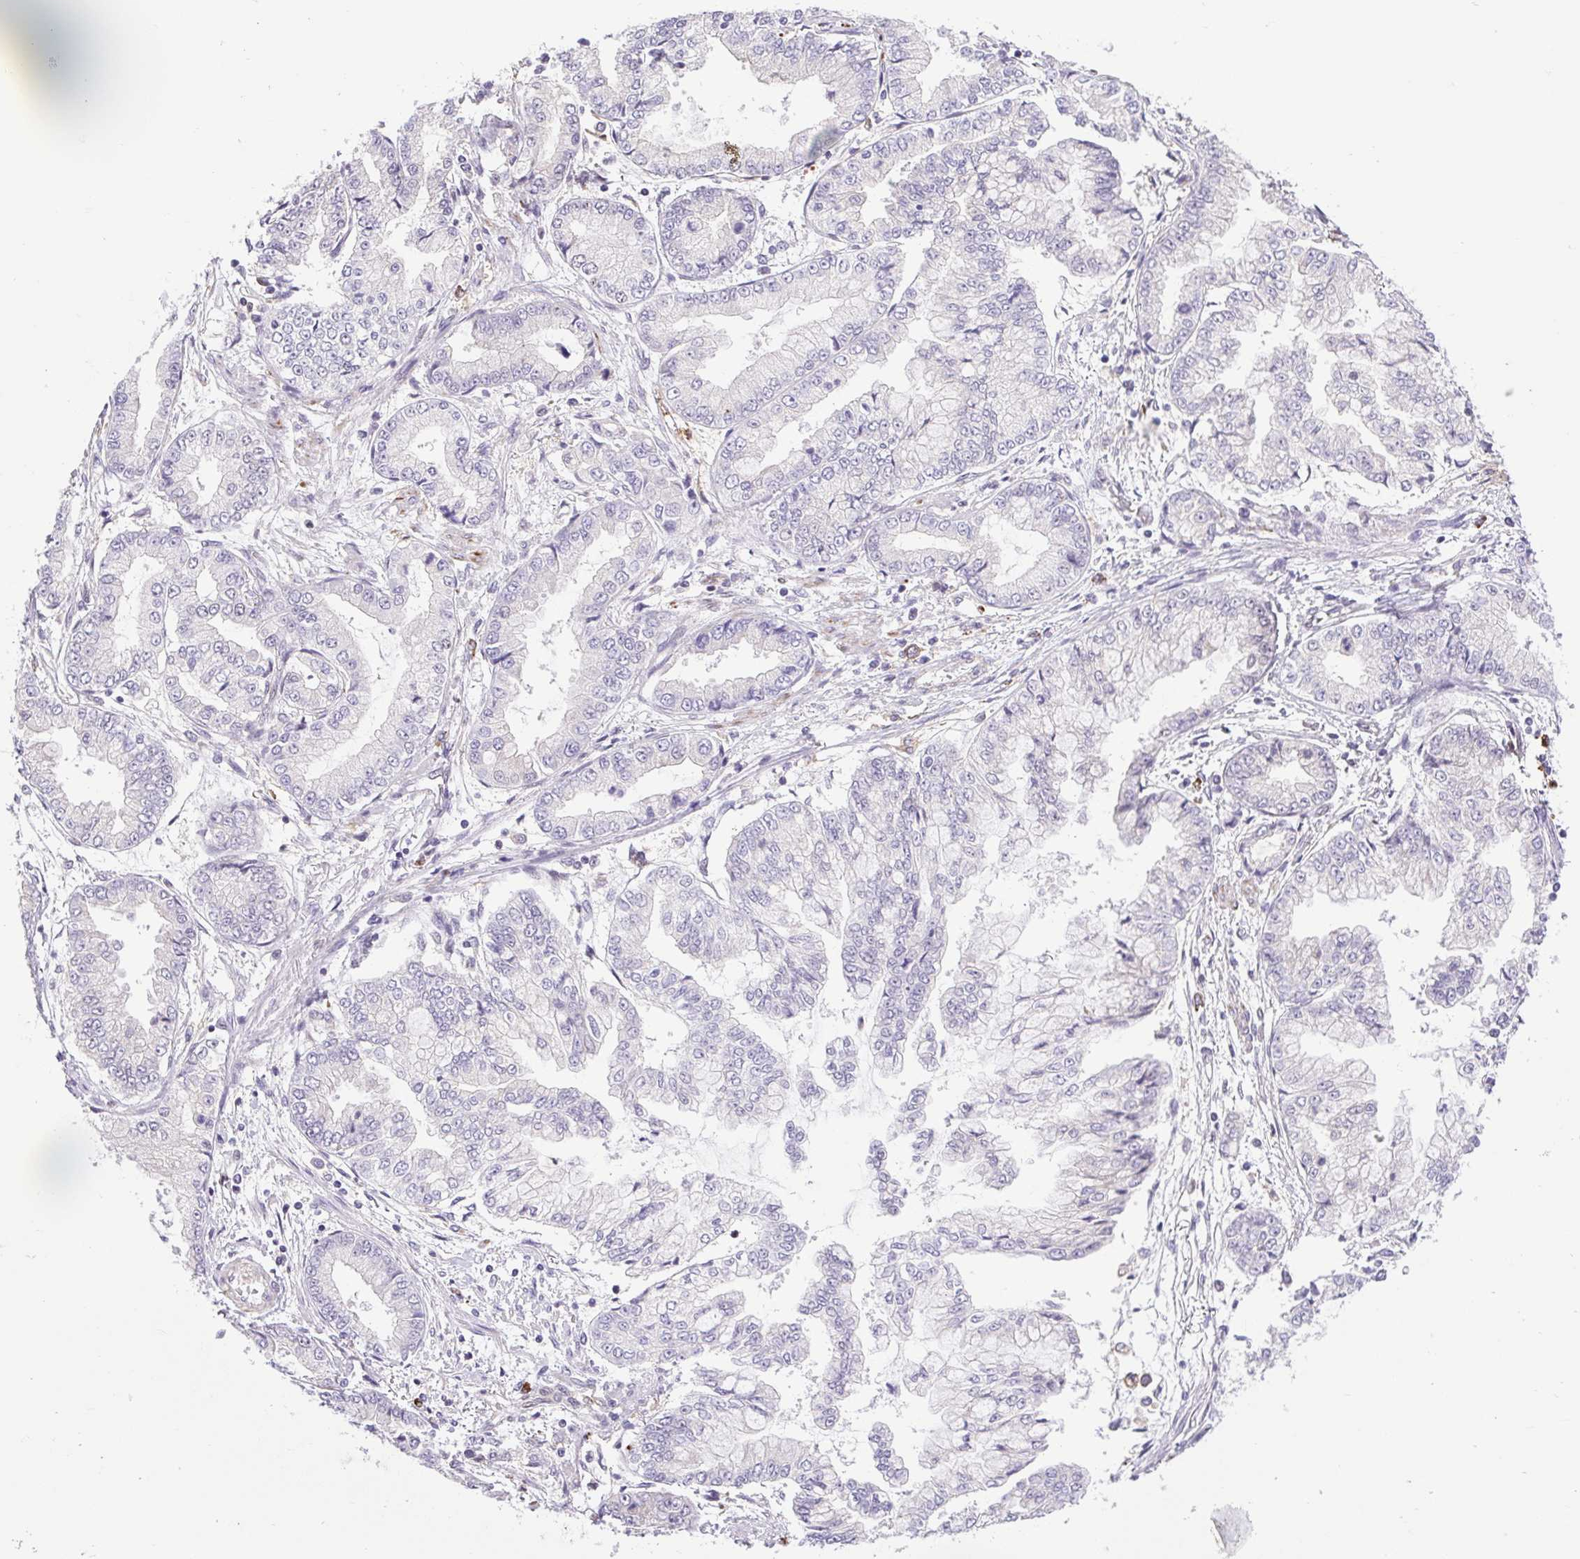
{"staining": {"intensity": "negative", "quantity": "none", "location": "none"}, "tissue": "stomach cancer", "cell_type": "Tumor cells", "image_type": "cancer", "snomed": [{"axis": "morphology", "description": "Adenocarcinoma, NOS"}, {"axis": "topography", "description": "Stomach, upper"}], "caption": "A high-resolution histopathology image shows immunohistochemistry (IHC) staining of adenocarcinoma (stomach), which shows no significant positivity in tumor cells.", "gene": "ERG", "patient": {"sex": "female", "age": 74}}